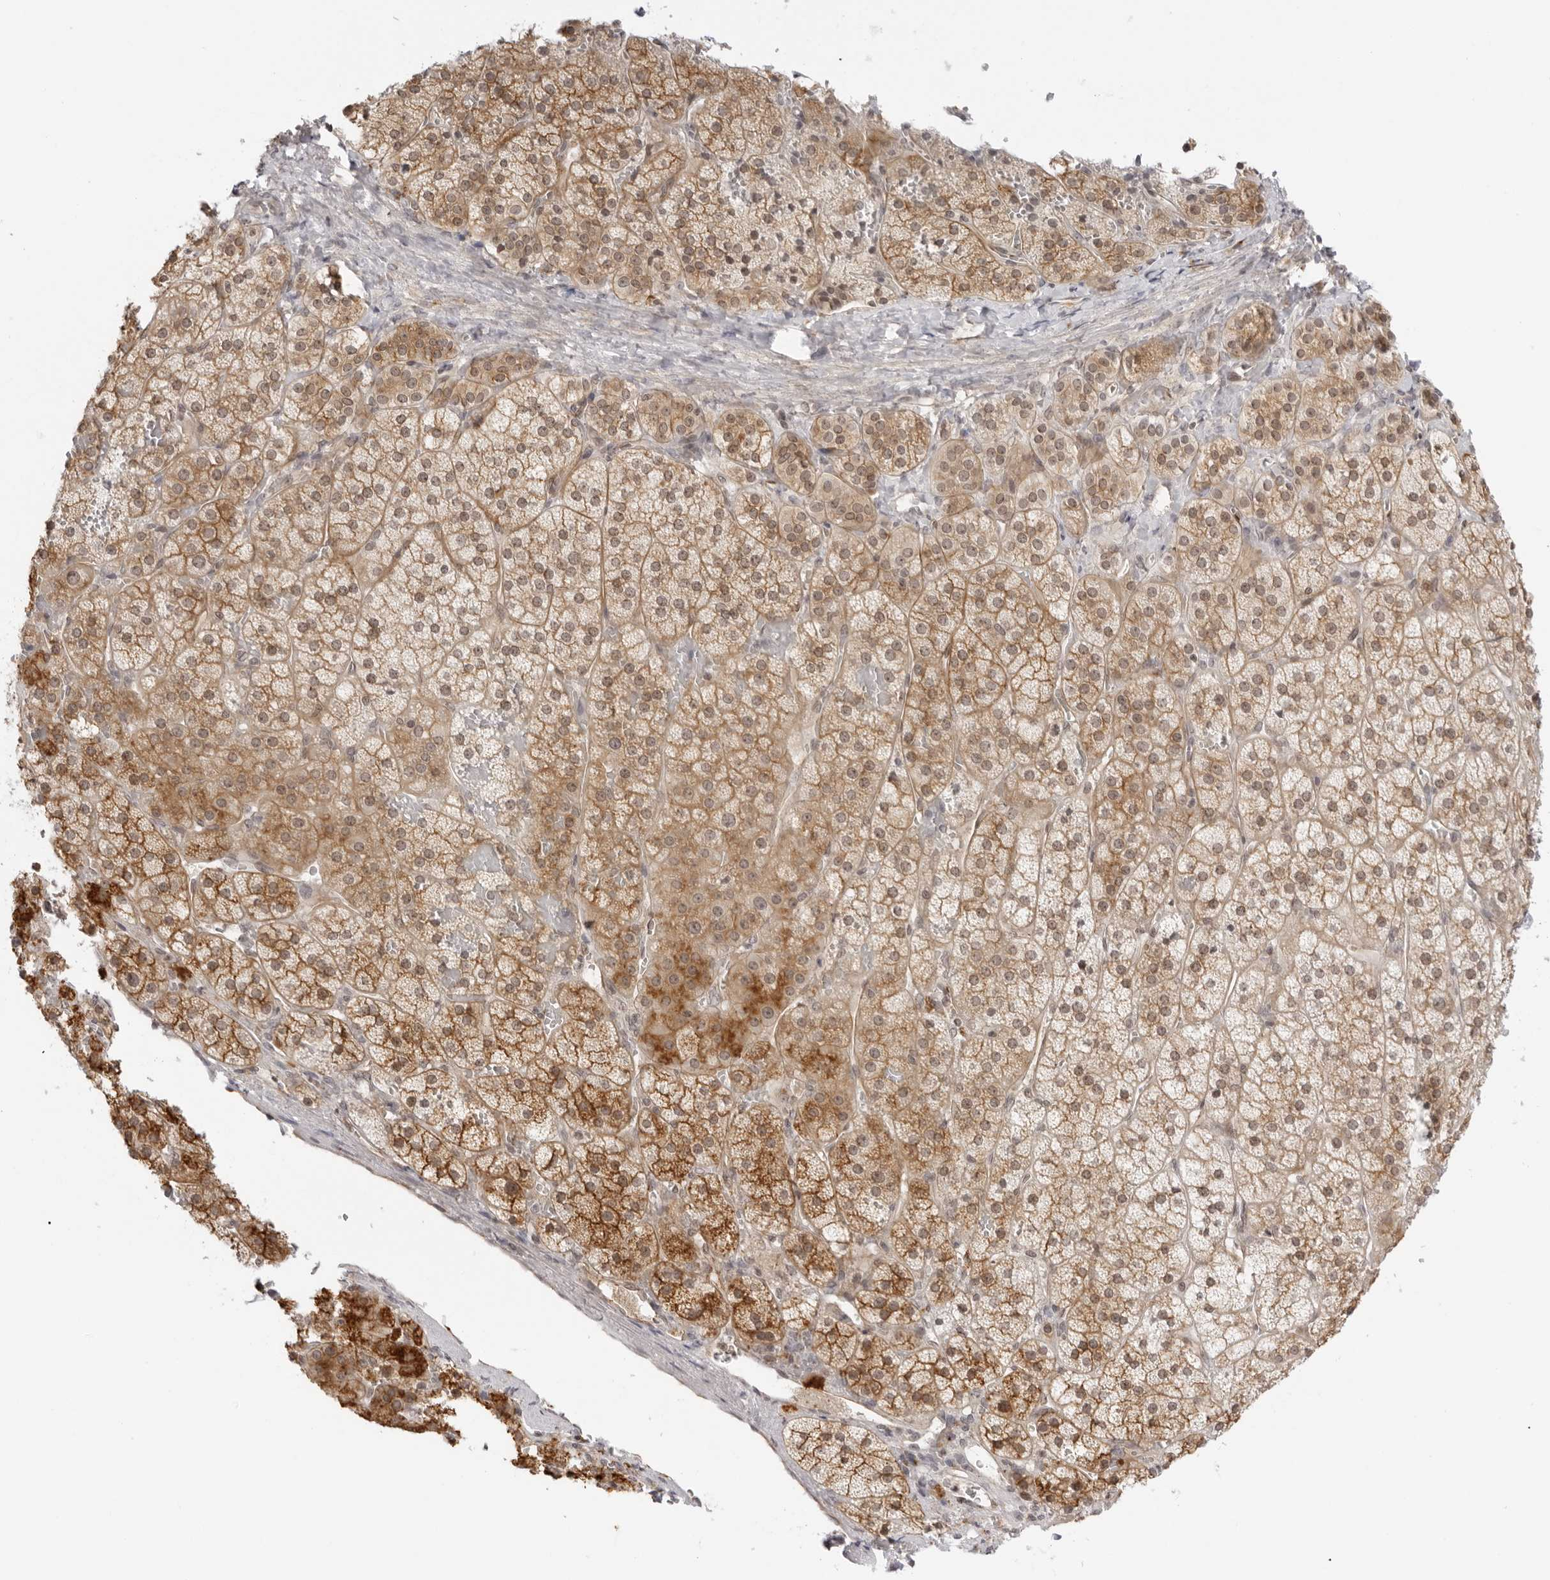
{"staining": {"intensity": "moderate", "quantity": ">75%", "location": "cytoplasmic/membranous"}, "tissue": "adrenal gland", "cell_type": "Glandular cells", "image_type": "normal", "snomed": [{"axis": "morphology", "description": "Normal tissue, NOS"}, {"axis": "topography", "description": "Adrenal gland"}], "caption": "Protein staining by IHC reveals moderate cytoplasmic/membranous positivity in about >75% of glandular cells in normal adrenal gland. The staining was performed using DAB to visualize the protein expression in brown, while the nuclei were stained in blue with hematoxylin (Magnification: 20x).", "gene": "TRAPPC3", "patient": {"sex": "female", "age": 44}}